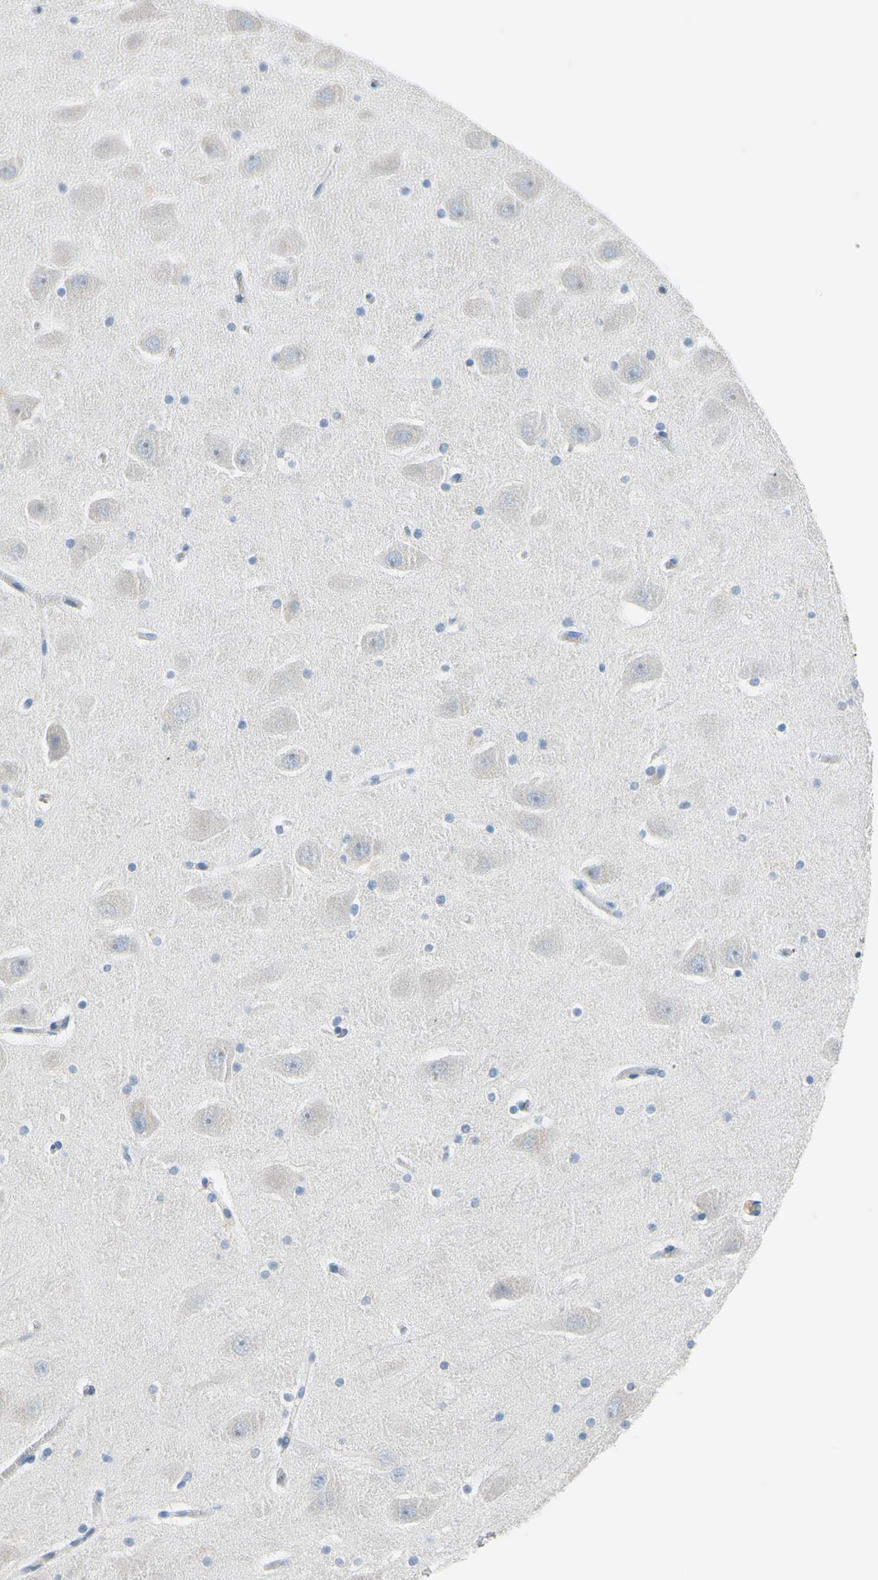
{"staining": {"intensity": "negative", "quantity": "none", "location": "none"}, "tissue": "hippocampus", "cell_type": "Glial cells", "image_type": "normal", "snomed": [{"axis": "morphology", "description": "Normal tissue, NOS"}, {"axis": "topography", "description": "Hippocampus"}], "caption": "Glial cells show no significant protein expression in normal hippocampus. (Stains: DAB immunohistochemistry with hematoxylin counter stain, Microscopy: brightfield microscopy at high magnification).", "gene": "CKAP2", "patient": {"sex": "male", "age": 45}}